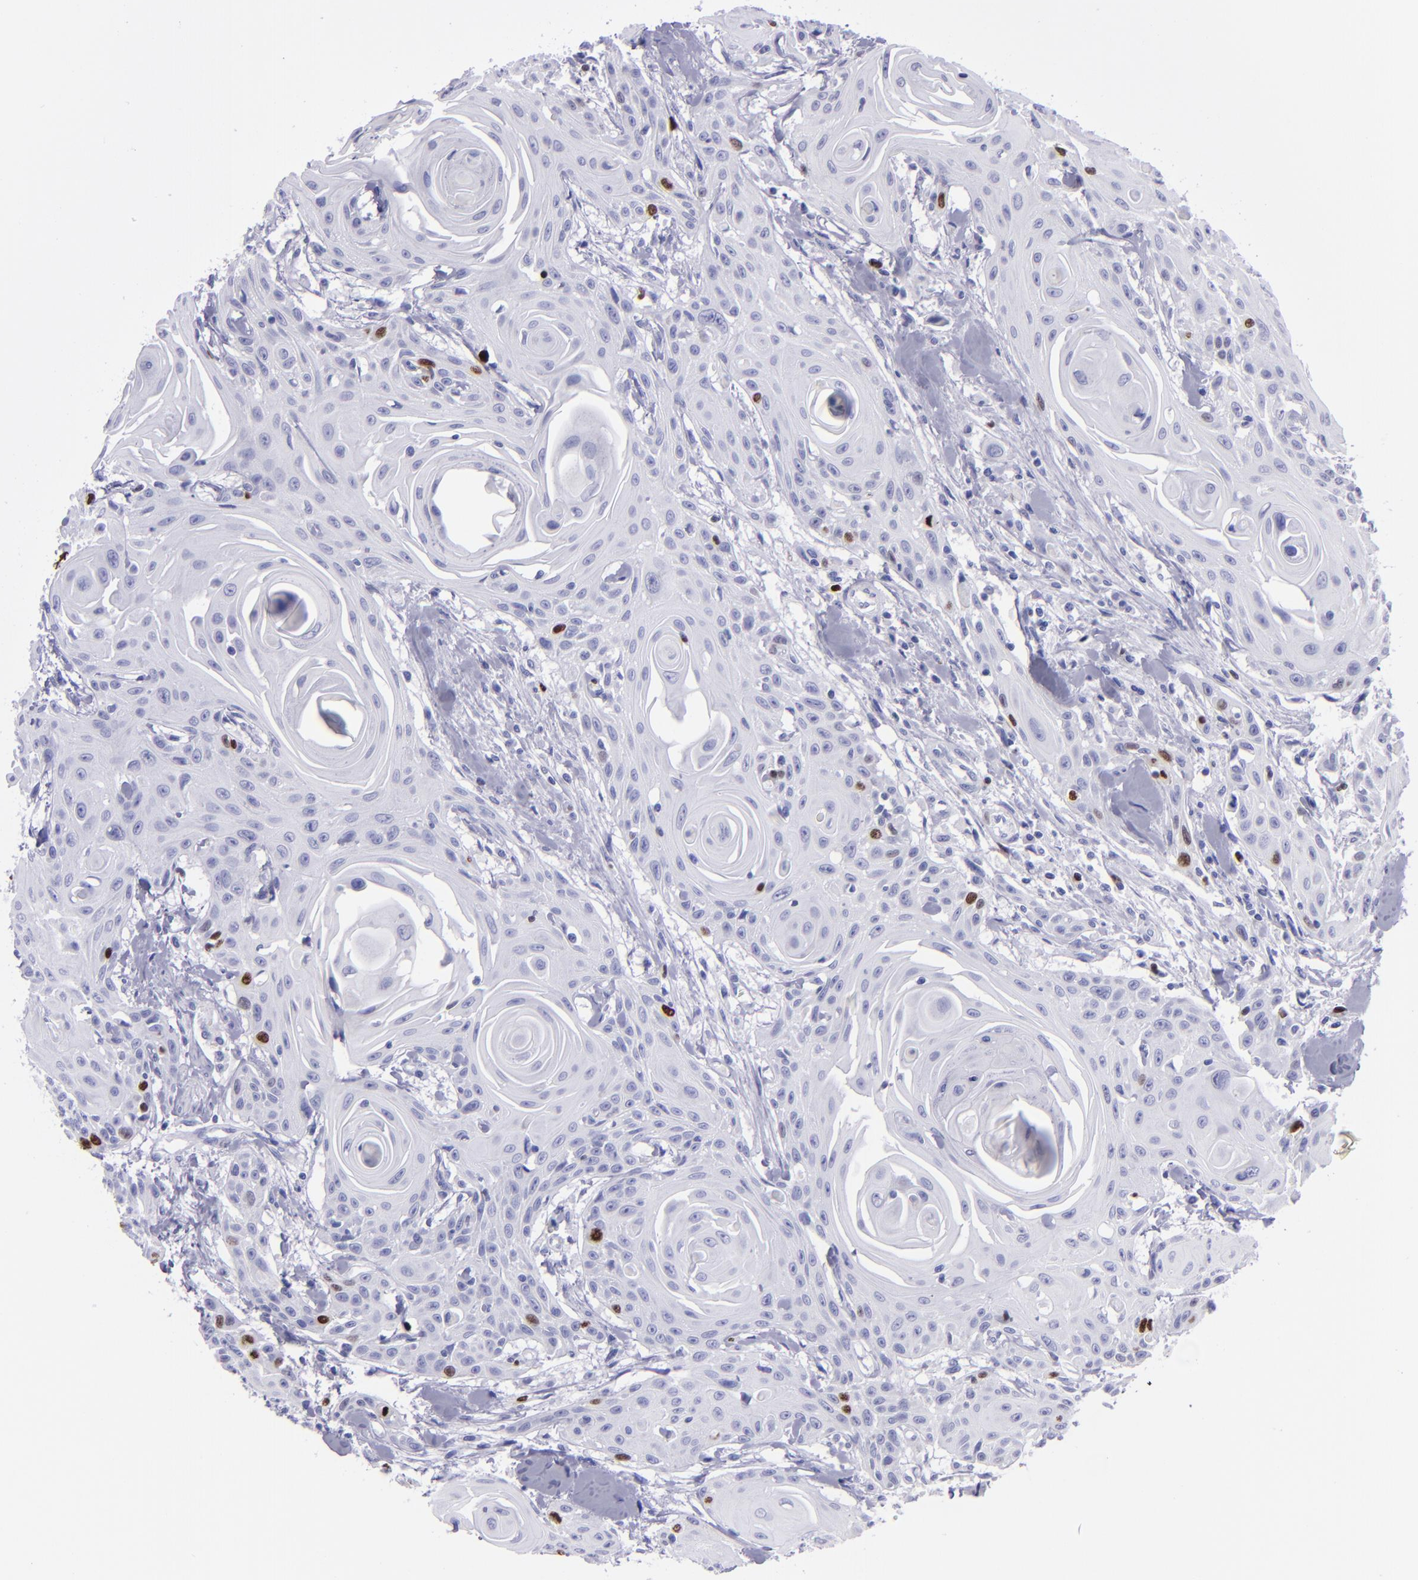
{"staining": {"intensity": "strong", "quantity": "<25%", "location": "nuclear"}, "tissue": "head and neck cancer", "cell_type": "Tumor cells", "image_type": "cancer", "snomed": [{"axis": "morphology", "description": "Squamous cell carcinoma, NOS"}, {"axis": "morphology", "description": "Squamous cell carcinoma, metastatic, NOS"}, {"axis": "topography", "description": "Lymph node"}, {"axis": "topography", "description": "Salivary gland"}, {"axis": "topography", "description": "Head-Neck"}], "caption": "Head and neck cancer stained with a protein marker demonstrates strong staining in tumor cells.", "gene": "TOP2A", "patient": {"sex": "female", "age": 74}}